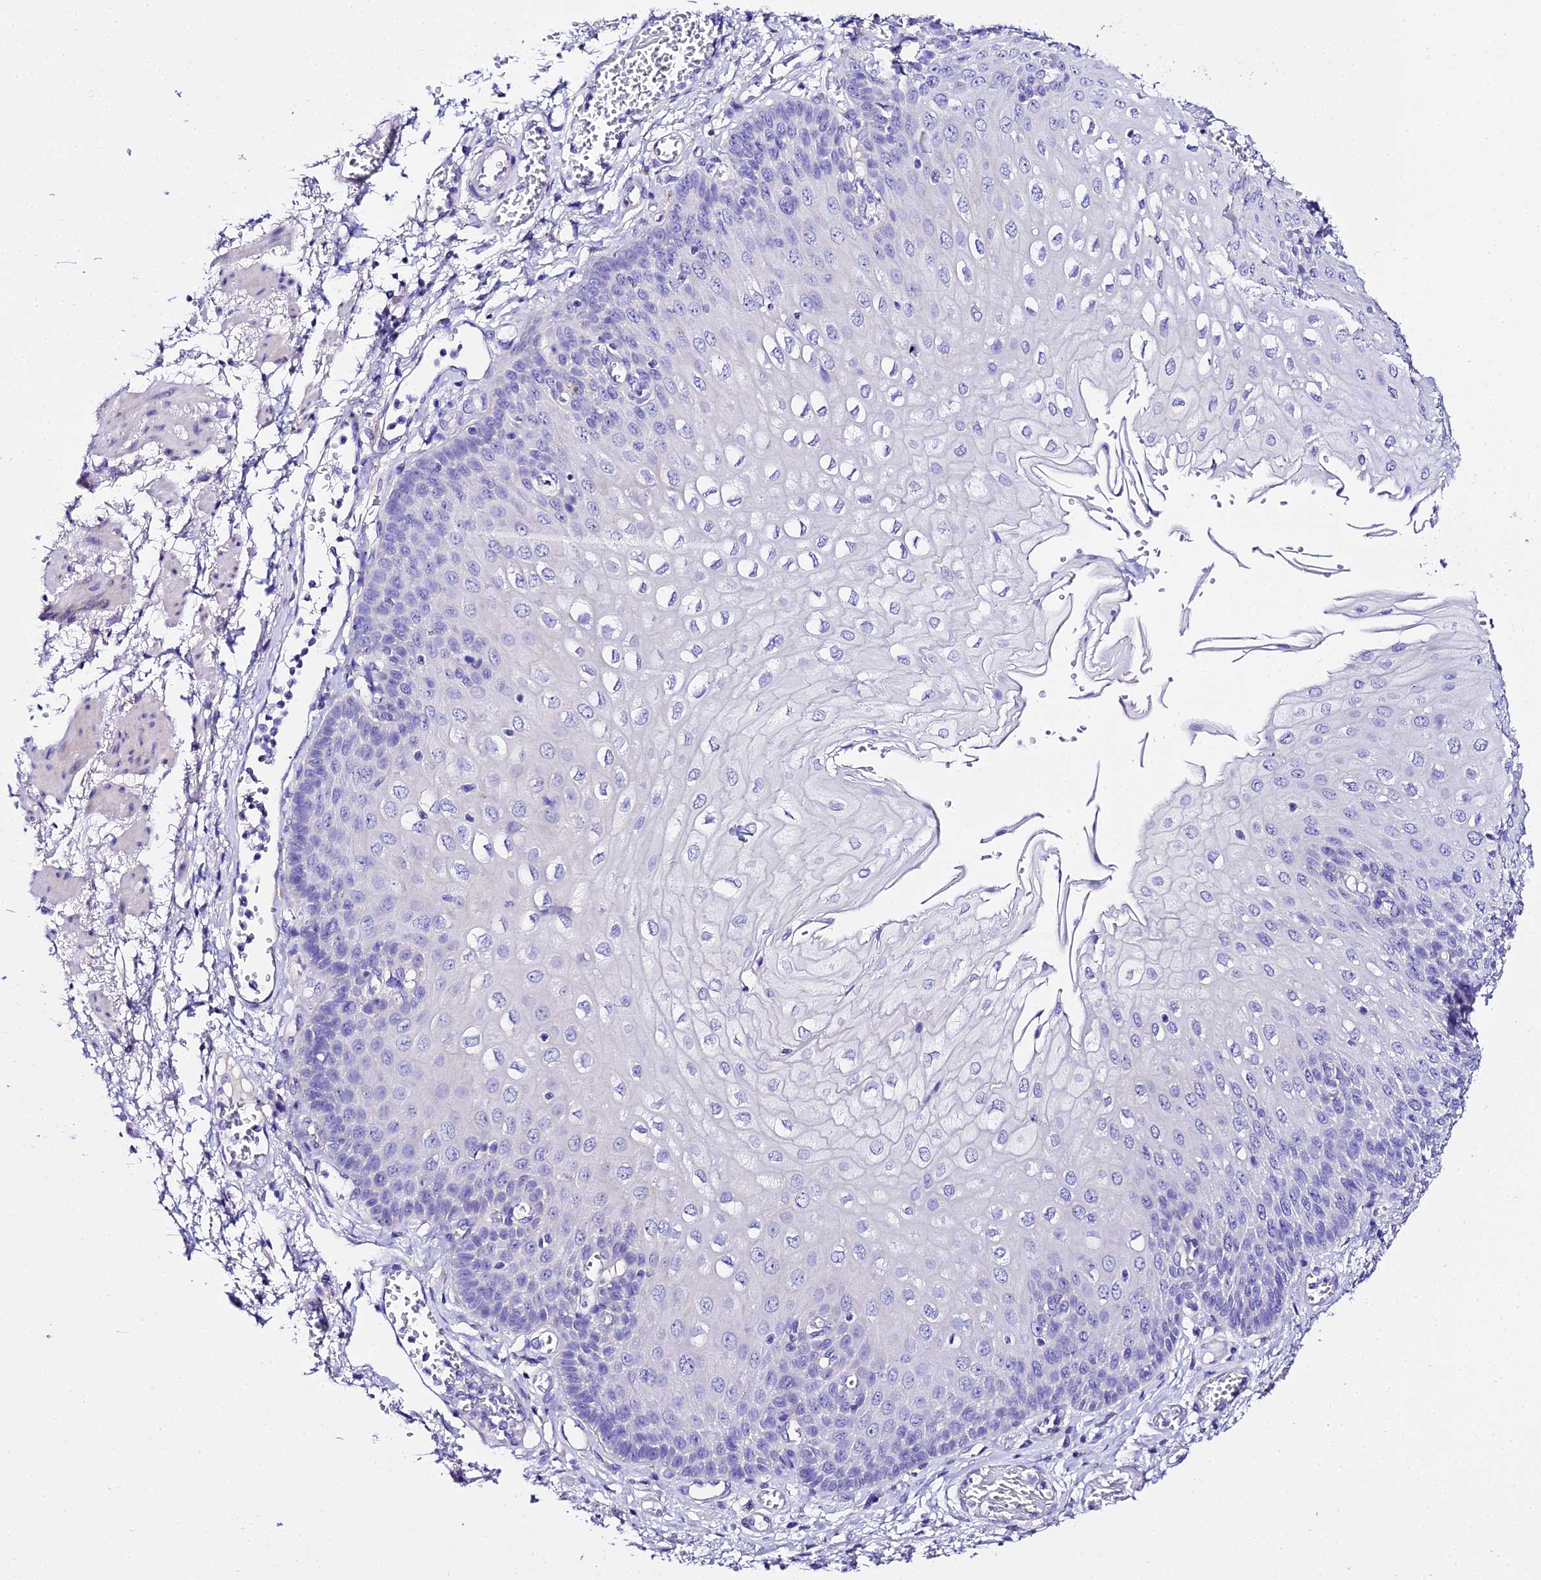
{"staining": {"intensity": "negative", "quantity": "none", "location": "none"}, "tissue": "esophagus", "cell_type": "Squamous epithelial cells", "image_type": "normal", "snomed": [{"axis": "morphology", "description": "Normal tissue, NOS"}, {"axis": "topography", "description": "Esophagus"}], "caption": "DAB immunohistochemical staining of normal esophagus exhibits no significant expression in squamous epithelial cells. (DAB (3,3'-diaminobenzidine) IHC, high magnification).", "gene": "TMEM117", "patient": {"sex": "male", "age": 81}}